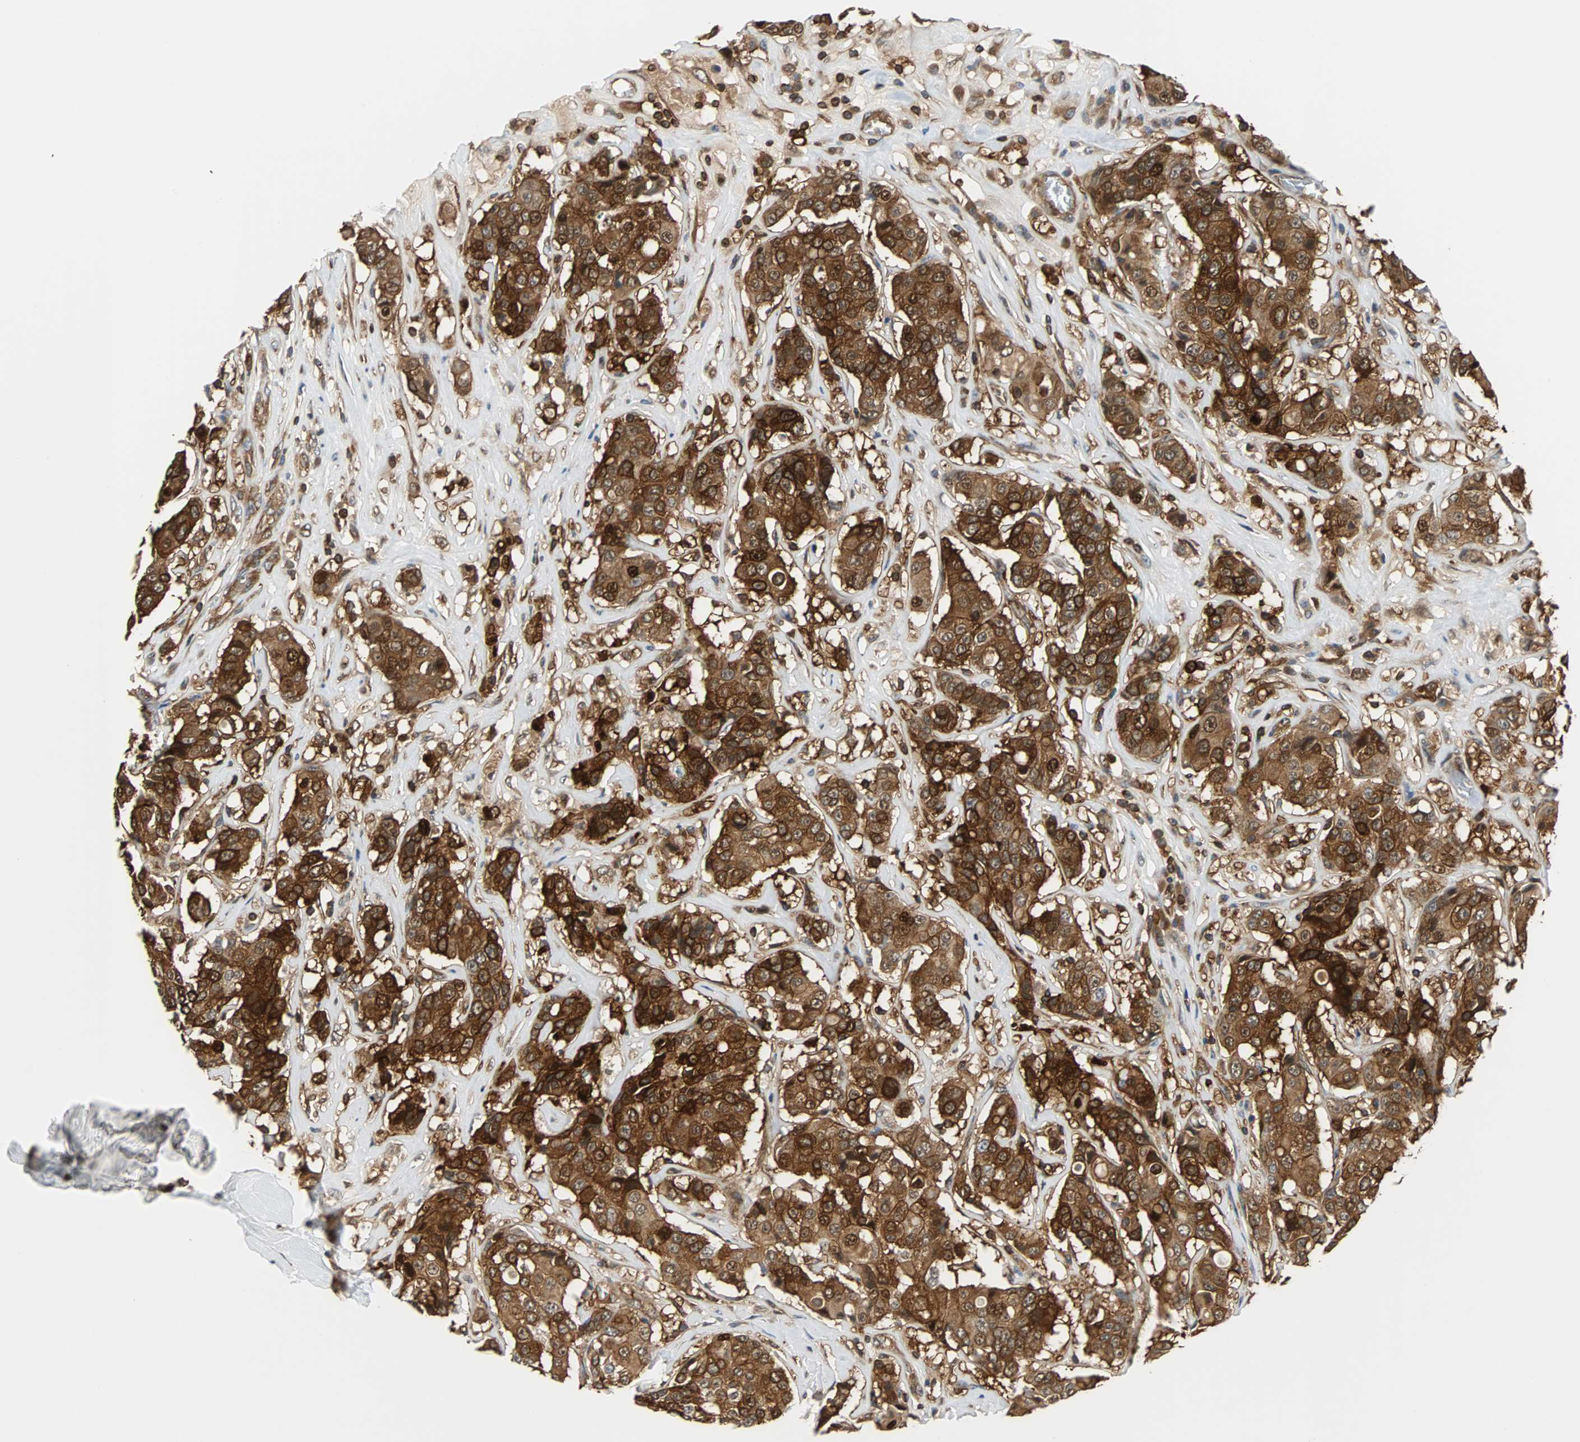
{"staining": {"intensity": "strong", "quantity": ">75%", "location": "cytoplasmic/membranous"}, "tissue": "breast cancer", "cell_type": "Tumor cells", "image_type": "cancer", "snomed": [{"axis": "morphology", "description": "Duct carcinoma"}, {"axis": "topography", "description": "Breast"}], "caption": "A micrograph showing strong cytoplasmic/membranous positivity in approximately >75% of tumor cells in breast infiltrating ductal carcinoma, as visualized by brown immunohistochemical staining.", "gene": "RELA", "patient": {"sex": "female", "age": 27}}